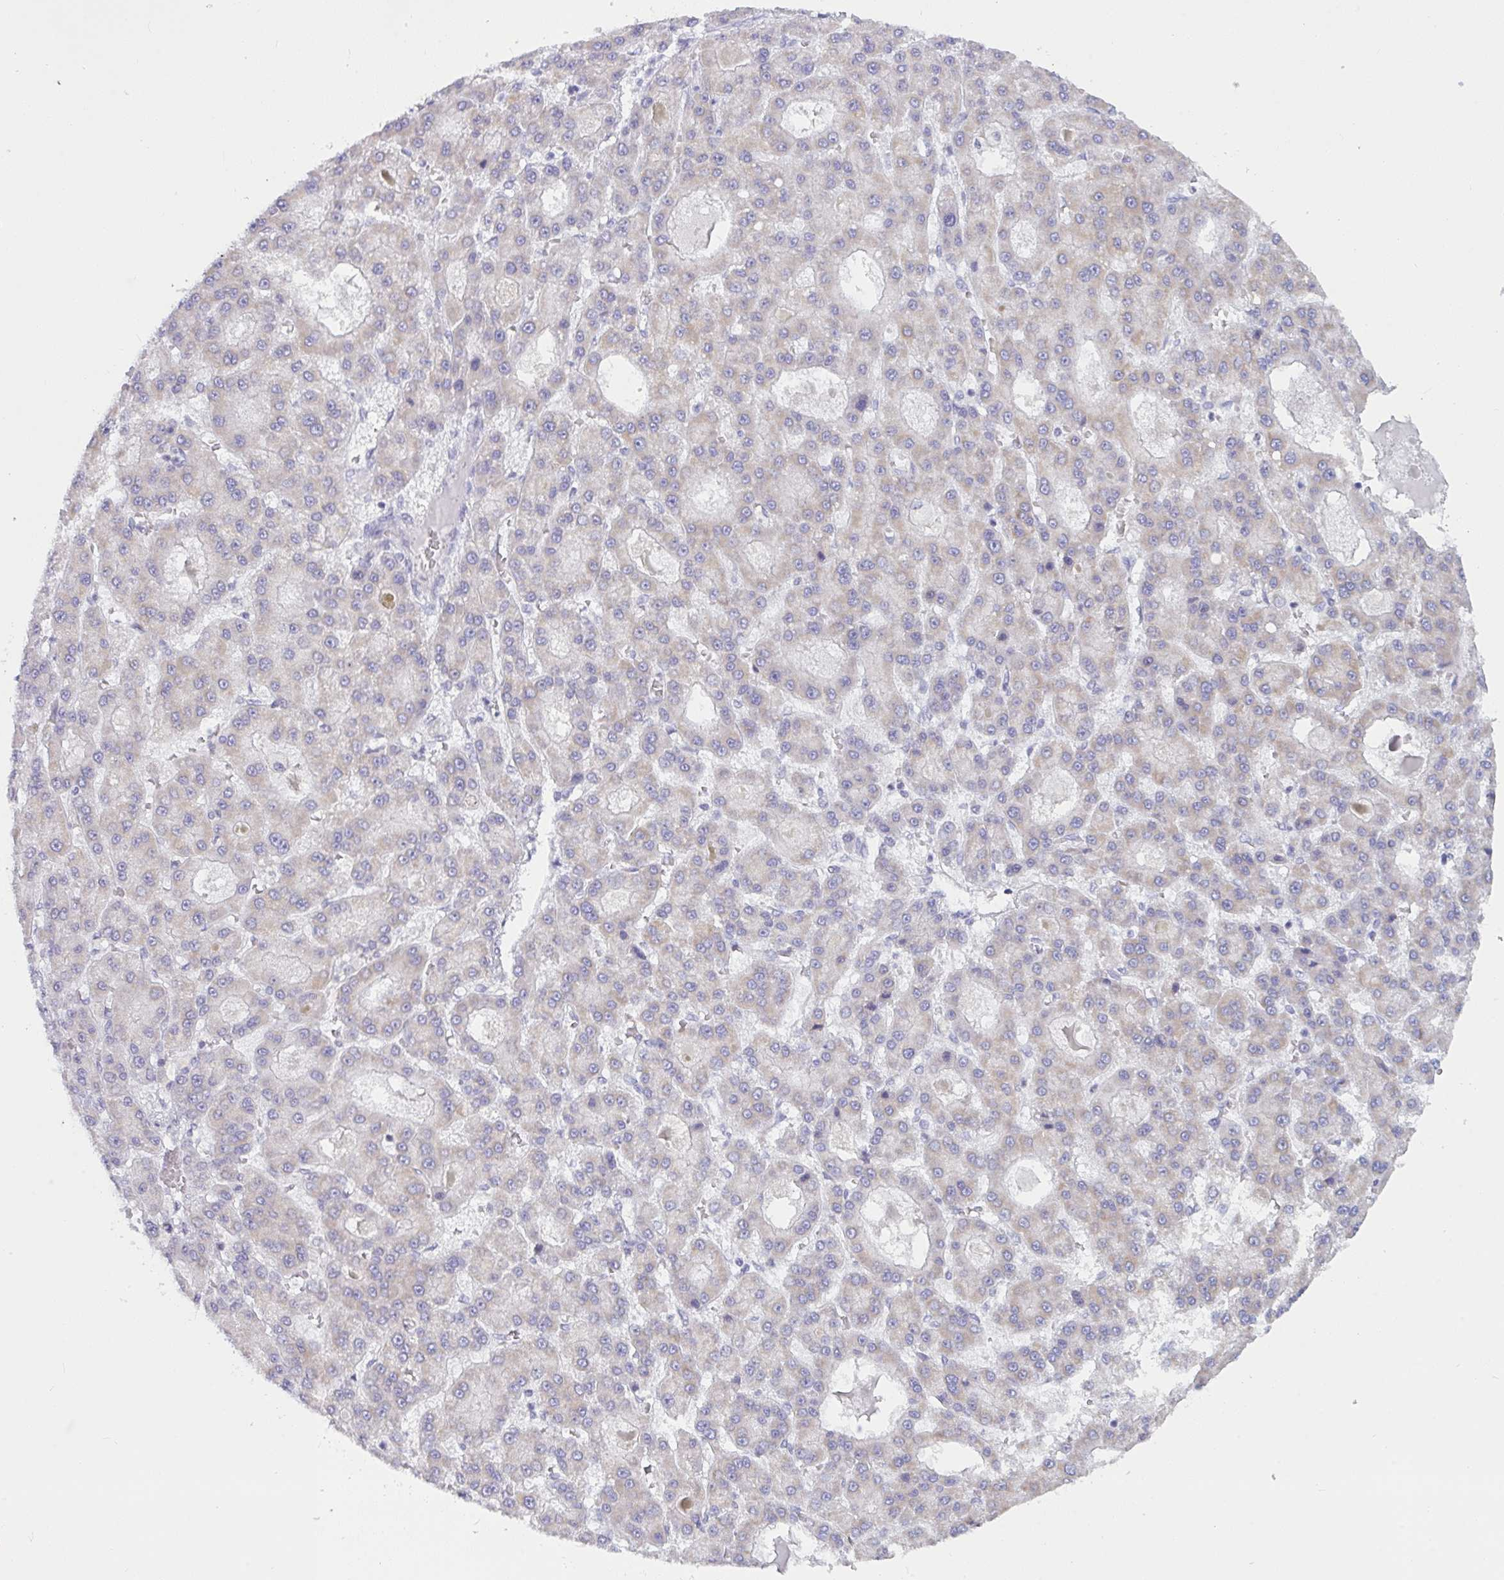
{"staining": {"intensity": "weak", "quantity": "<25%", "location": "cytoplasmic/membranous"}, "tissue": "liver cancer", "cell_type": "Tumor cells", "image_type": "cancer", "snomed": [{"axis": "morphology", "description": "Carcinoma, Hepatocellular, NOS"}, {"axis": "topography", "description": "Liver"}], "caption": "DAB immunohistochemical staining of human hepatocellular carcinoma (liver) reveals no significant staining in tumor cells. The staining was performed using DAB (3,3'-diaminobenzidine) to visualize the protein expression in brown, while the nuclei were stained in blue with hematoxylin (Magnification: 20x).", "gene": "TANK", "patient": {"sex": "male", "age": 70}}